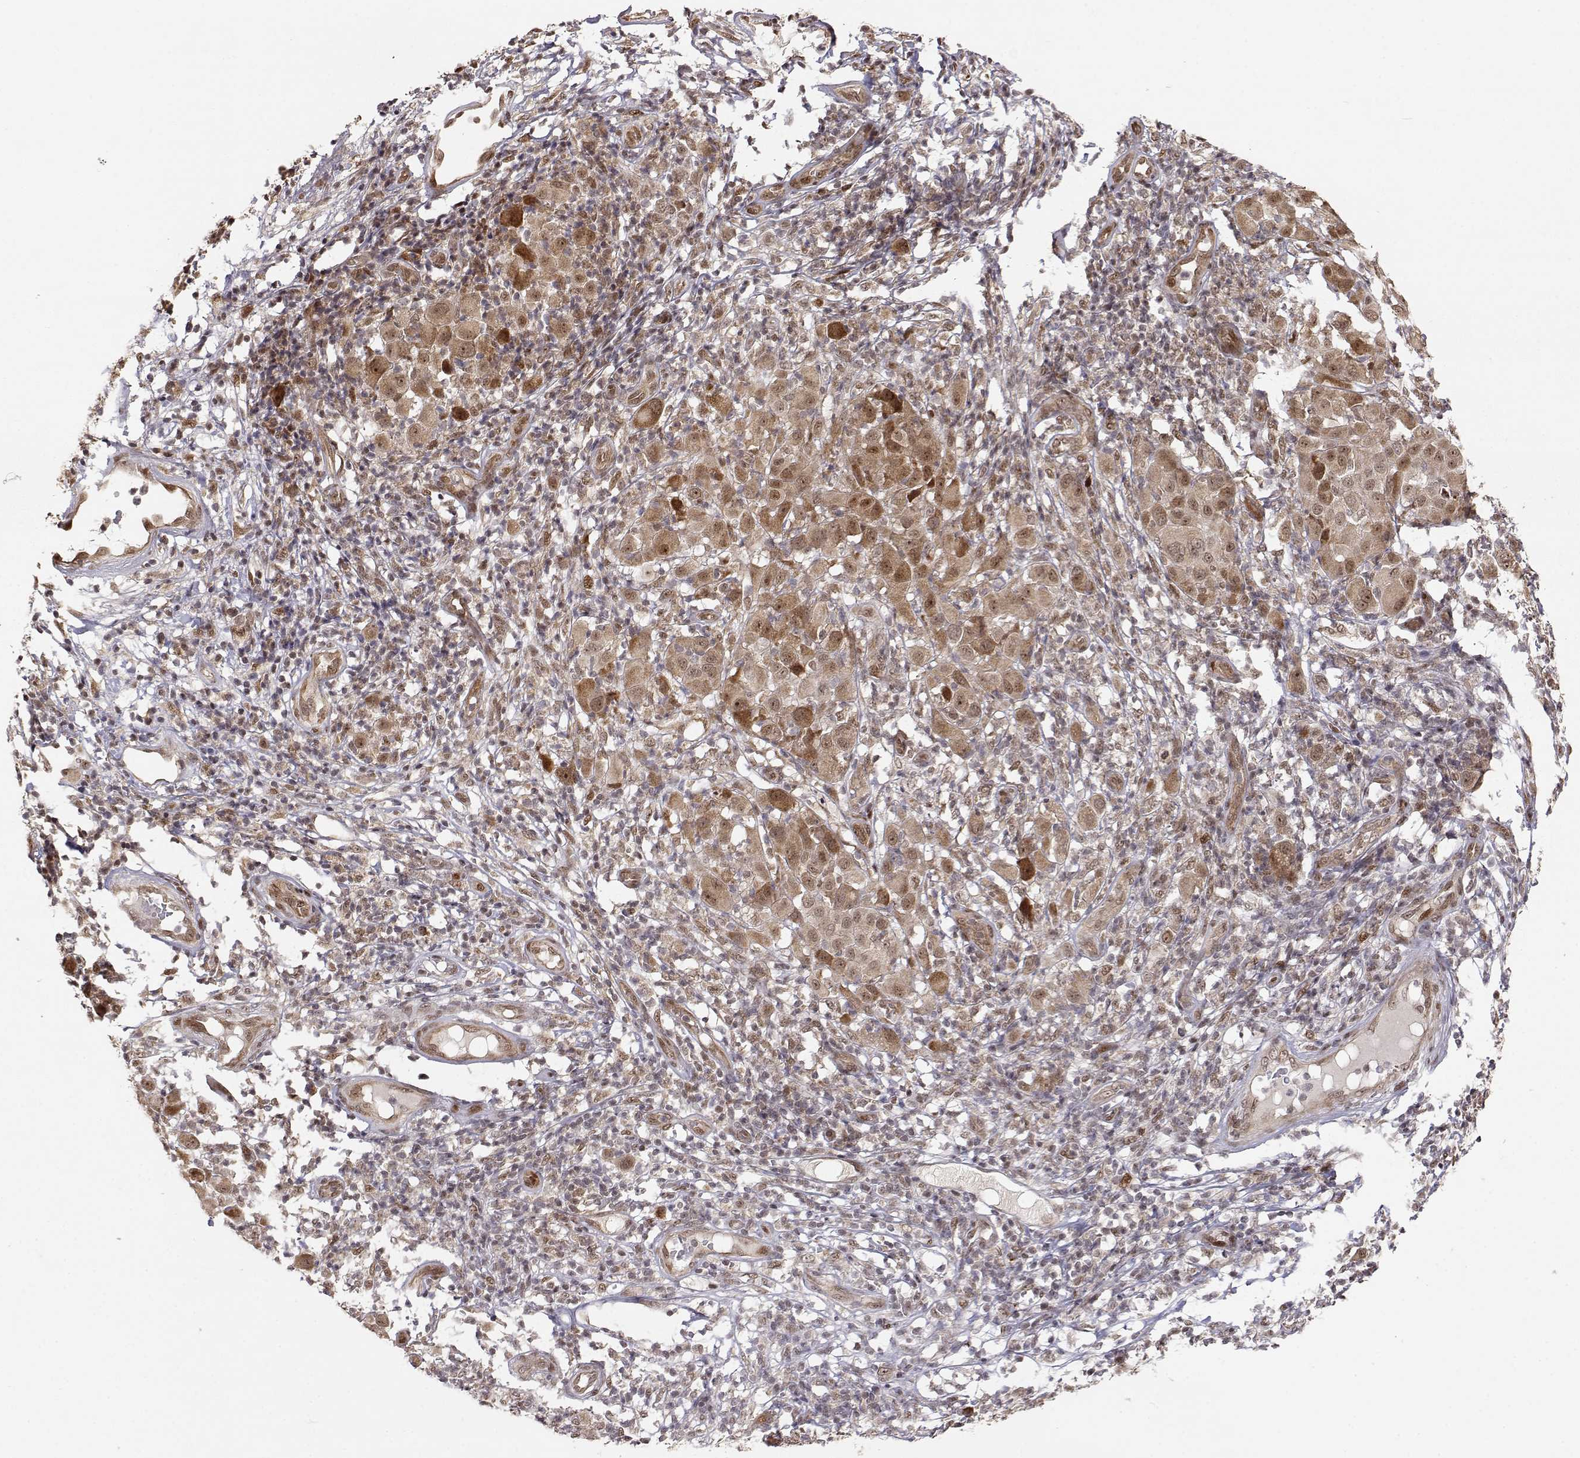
{"staining": {"intensity": "moderate", "quantity": ">75%", "location": "cytoplasmic/membranous,nuclear"}, "tissue": "melanoma", "cell_type": "Tumor cells", "image_type": "cancer", "snomed": [{"axis": "morphology", "description": "Malignant melanoma, NOS"}, {"axis": "topography", "description": "Skin"}], "caption": "Immunohistochemical staining of human malignant melanoma reveals medium levels of moderate cytoplasmic/membranous and nuclear staining in about >75% of tumor cells. The staining was performed using DAB (3,3'-diaminobenzidine), with brown indicating positive protein expression. Nuclei are stained blue with hematoxylin.", "gene": "BRCA1", "patient": {"sex": "female", "age": 87}}